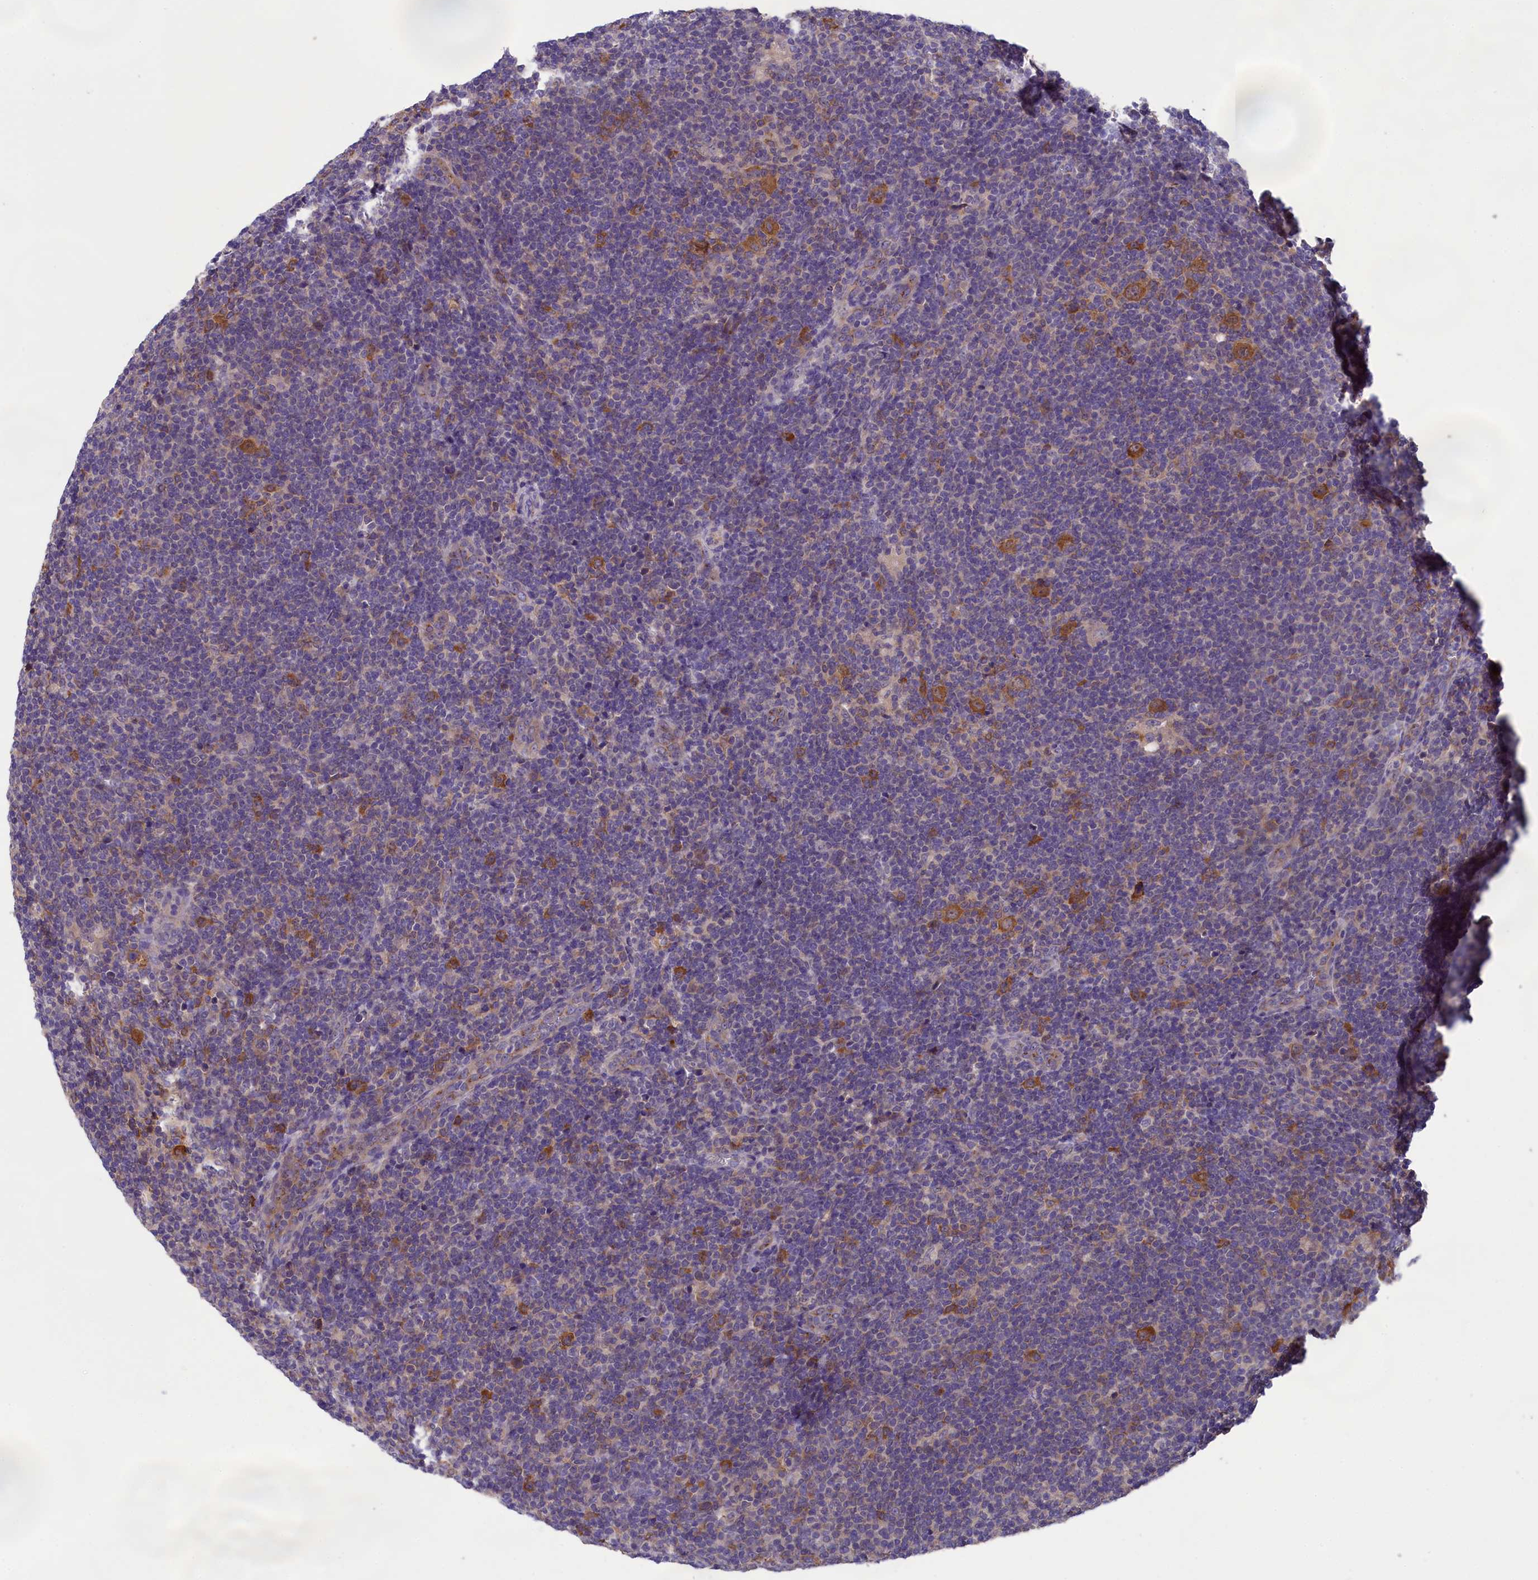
{"staining": {"intensity": "moderate", "quantity": ">75%", "location": "cytoplasmic/membranous"}, "tissue": "lymphoma", "cell_type": "Tumor cells", "image_type": "cancer", "snomed": [{"axis": "morphology", "description": "Hodgkin's disease, NOS"}, {"axis": "topography", "description": "Lymph node"}], "caption": "Immunohistochemical staining of human Hodgkin's disease exhibits moderate cytoplasmic/membranous protein expression in approximately >75% of tumor cells. Using DAB (3,3'-diaminobenzidine) (brown) and hematoxylin (blue) stains, captured at high magnification using brightfield microscopy.", "gene": "ABCC8", "patient": {"sex": "female", "age": 57}}